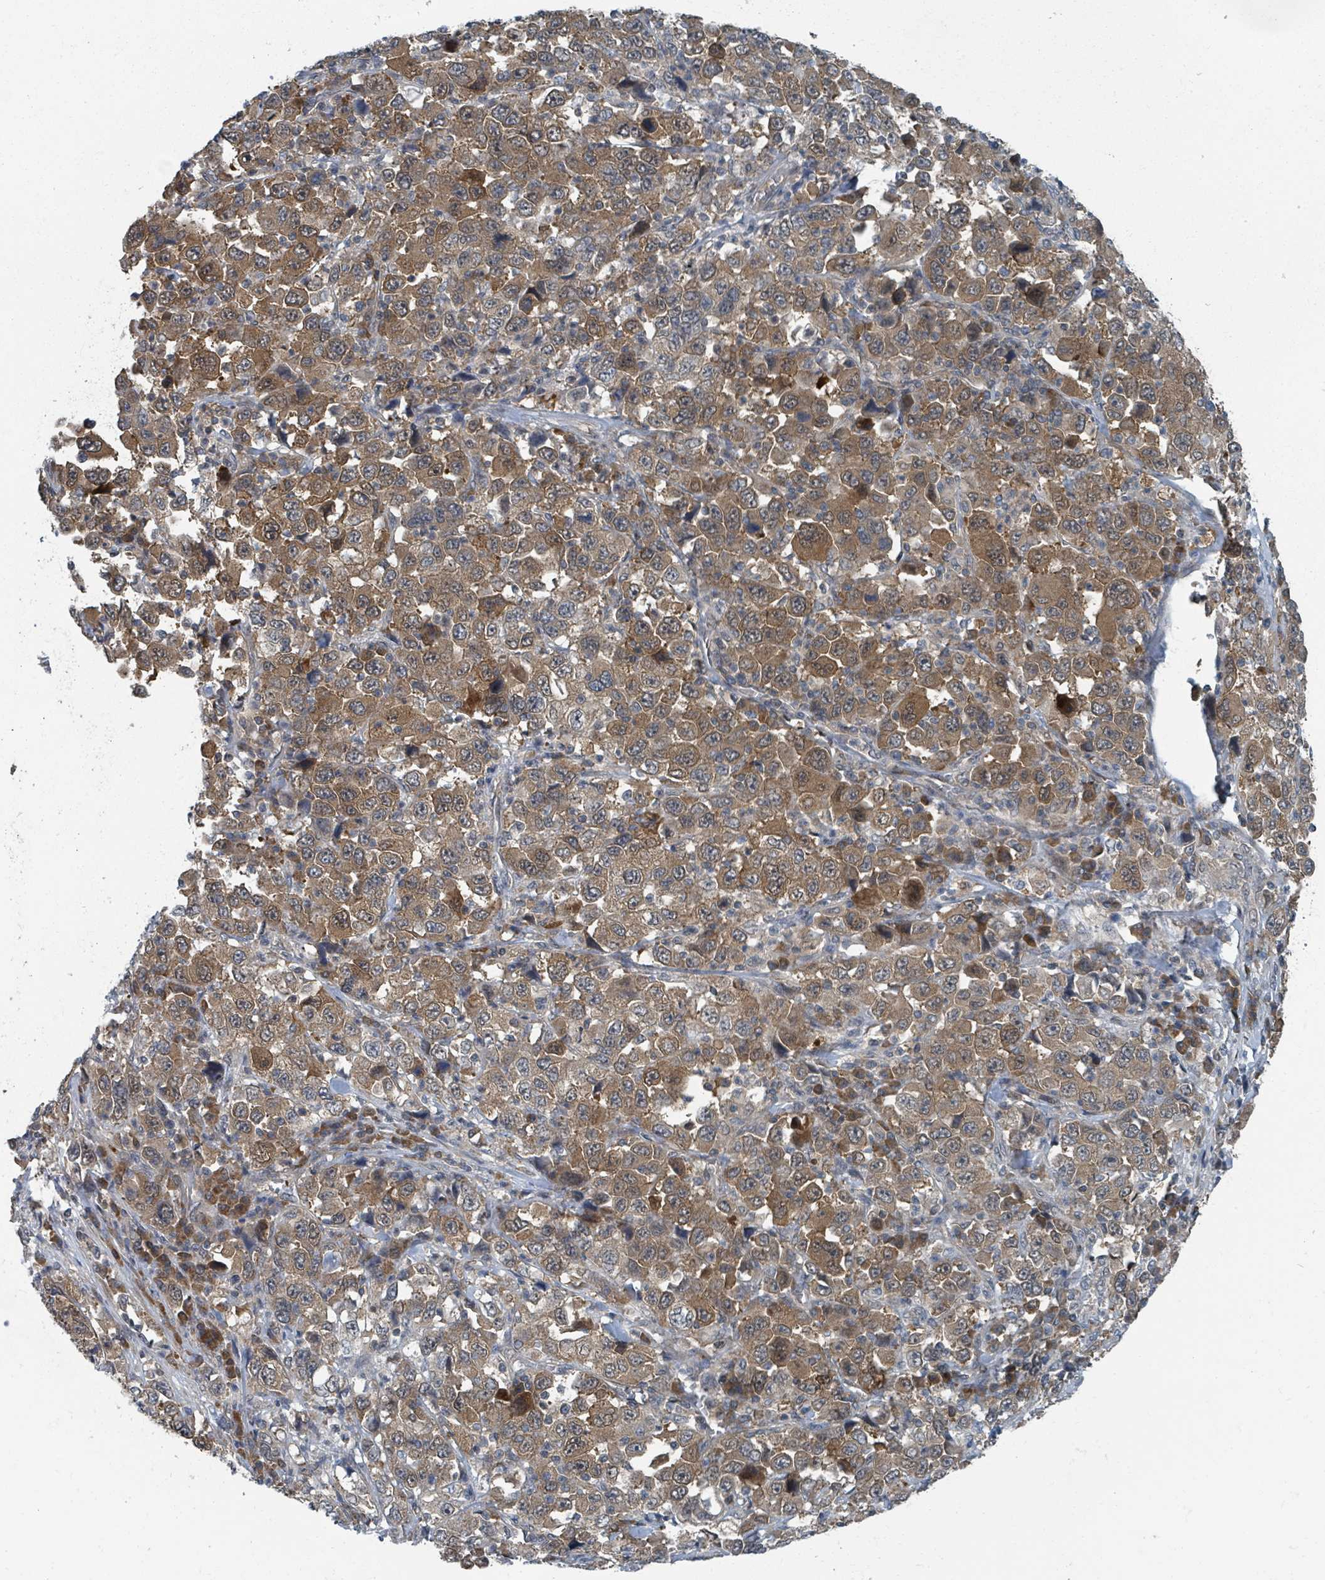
{"staining": {"intensity": "moderate", "quantity": ">75%", "location": "cytoplasmic/membranous,nuclear"}, "tissue": "stomach cancer", "cell_type": "Tumor cells", "image_type": "cancer", "snomed": [{"axis": "morphology", "description": "Normal tissue, NOS"}, {"axis": "morphology", "description": "Adenocarcinoma, NOS"}, {"axis": "topography", "description": "Stomach, upper"}, {"axis": "topography", "description": "Stomach"}], "caption": "Stomach cancer stained for a protein demonstrates moderate cytoplasmic/membranous and nuclear positivity in tumor cells.", "gene": "GOLGA7", "patient": {"sex": "male", "age": 59}}